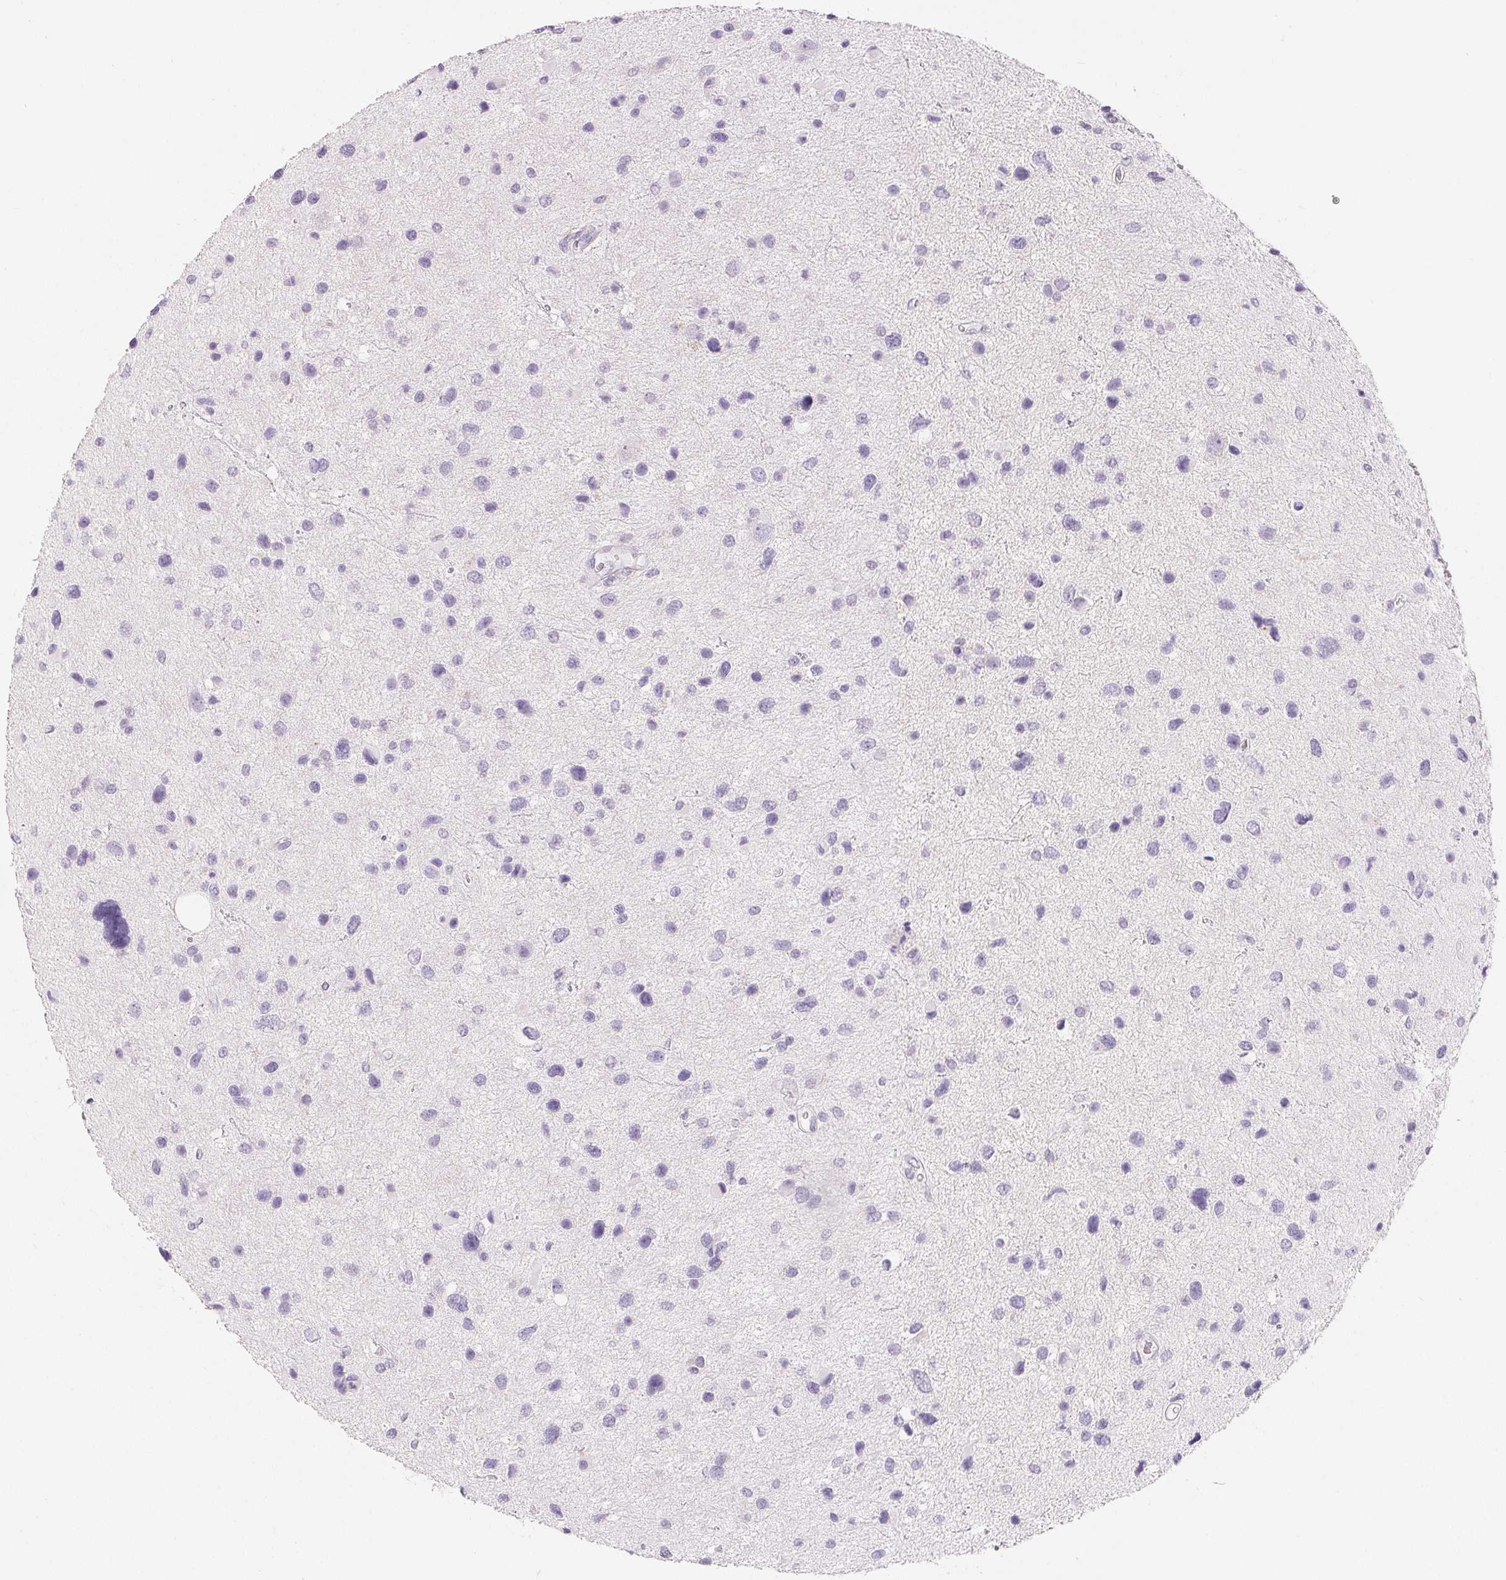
{"staining": {"intensity": "negative", "quantity": "none", "location": "none"}, "tissue": "glioma", "cell_type": "Tumor cells", "image_type": "cancer", "snomed": [{"axis": "morphology", "description": "Glioma, malignant, Low grade"}, {"axis": "topography", "description": "Brain"}], "caption": "An immunohistochemistry (IHC) photomicrograph of low-grade glioma (malignant) is shown. There is no staining in tumor cells of low-grade glioma (malignant).", "gene": "SPACA5B", "patient": {"sex": "female", "age": 32}}